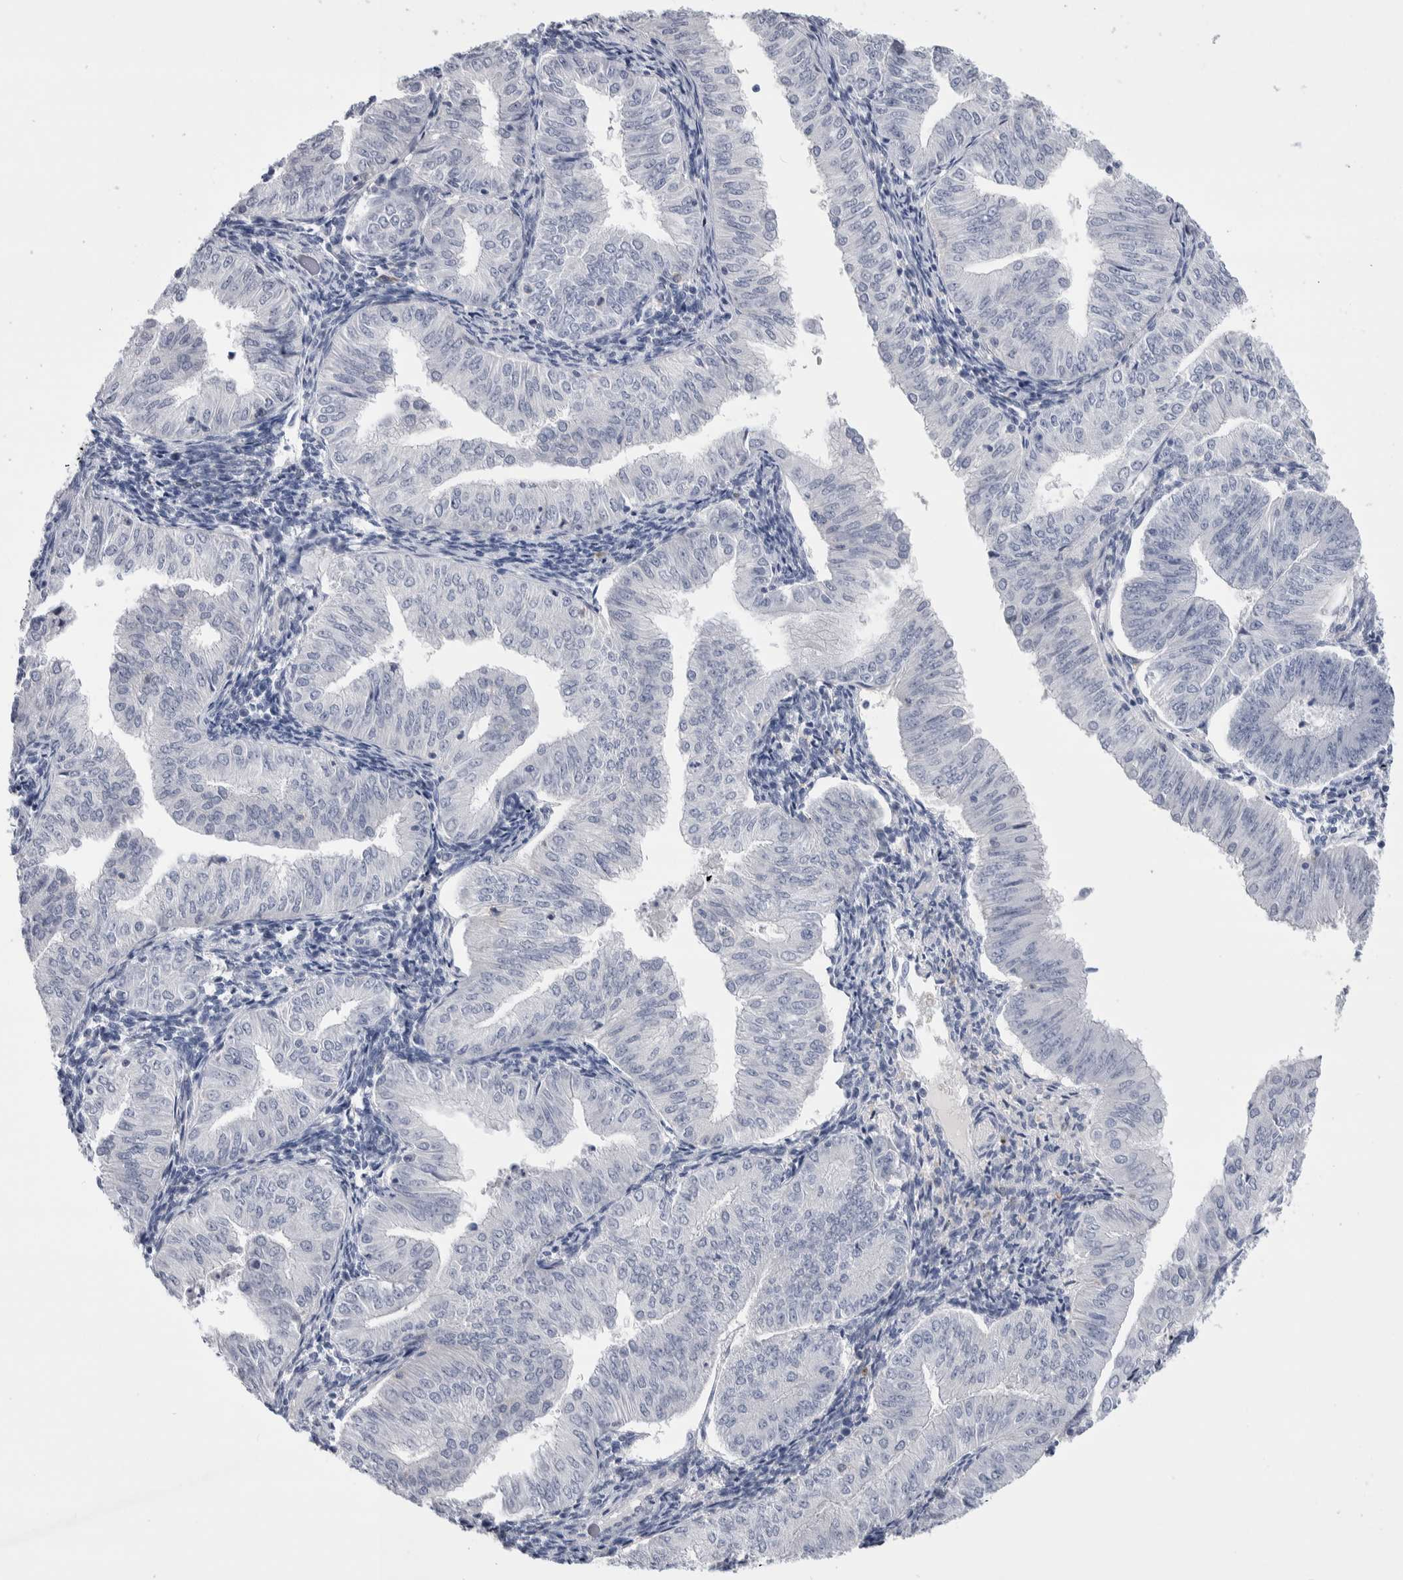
{"staining": {"intensity": "negative", "quantity": "none", "location": "none"}, "tissue": "endometrial cancer", "cell_type": "Tumor cells", "image_type": "cancer", "snomed": [{"axis": "morphology", "description": "Normal tissue, NOS"}, {"axis": "morphology", "description": "Adenocarcinoma, NOS"}, {"axis": "topography", "description": "Endometrium"}], "caption": "There is no significant expression in tumor cells of endometrial cancer.", "gene": "LURAP1L", "patient": {"sex": "female", "age": 53}}